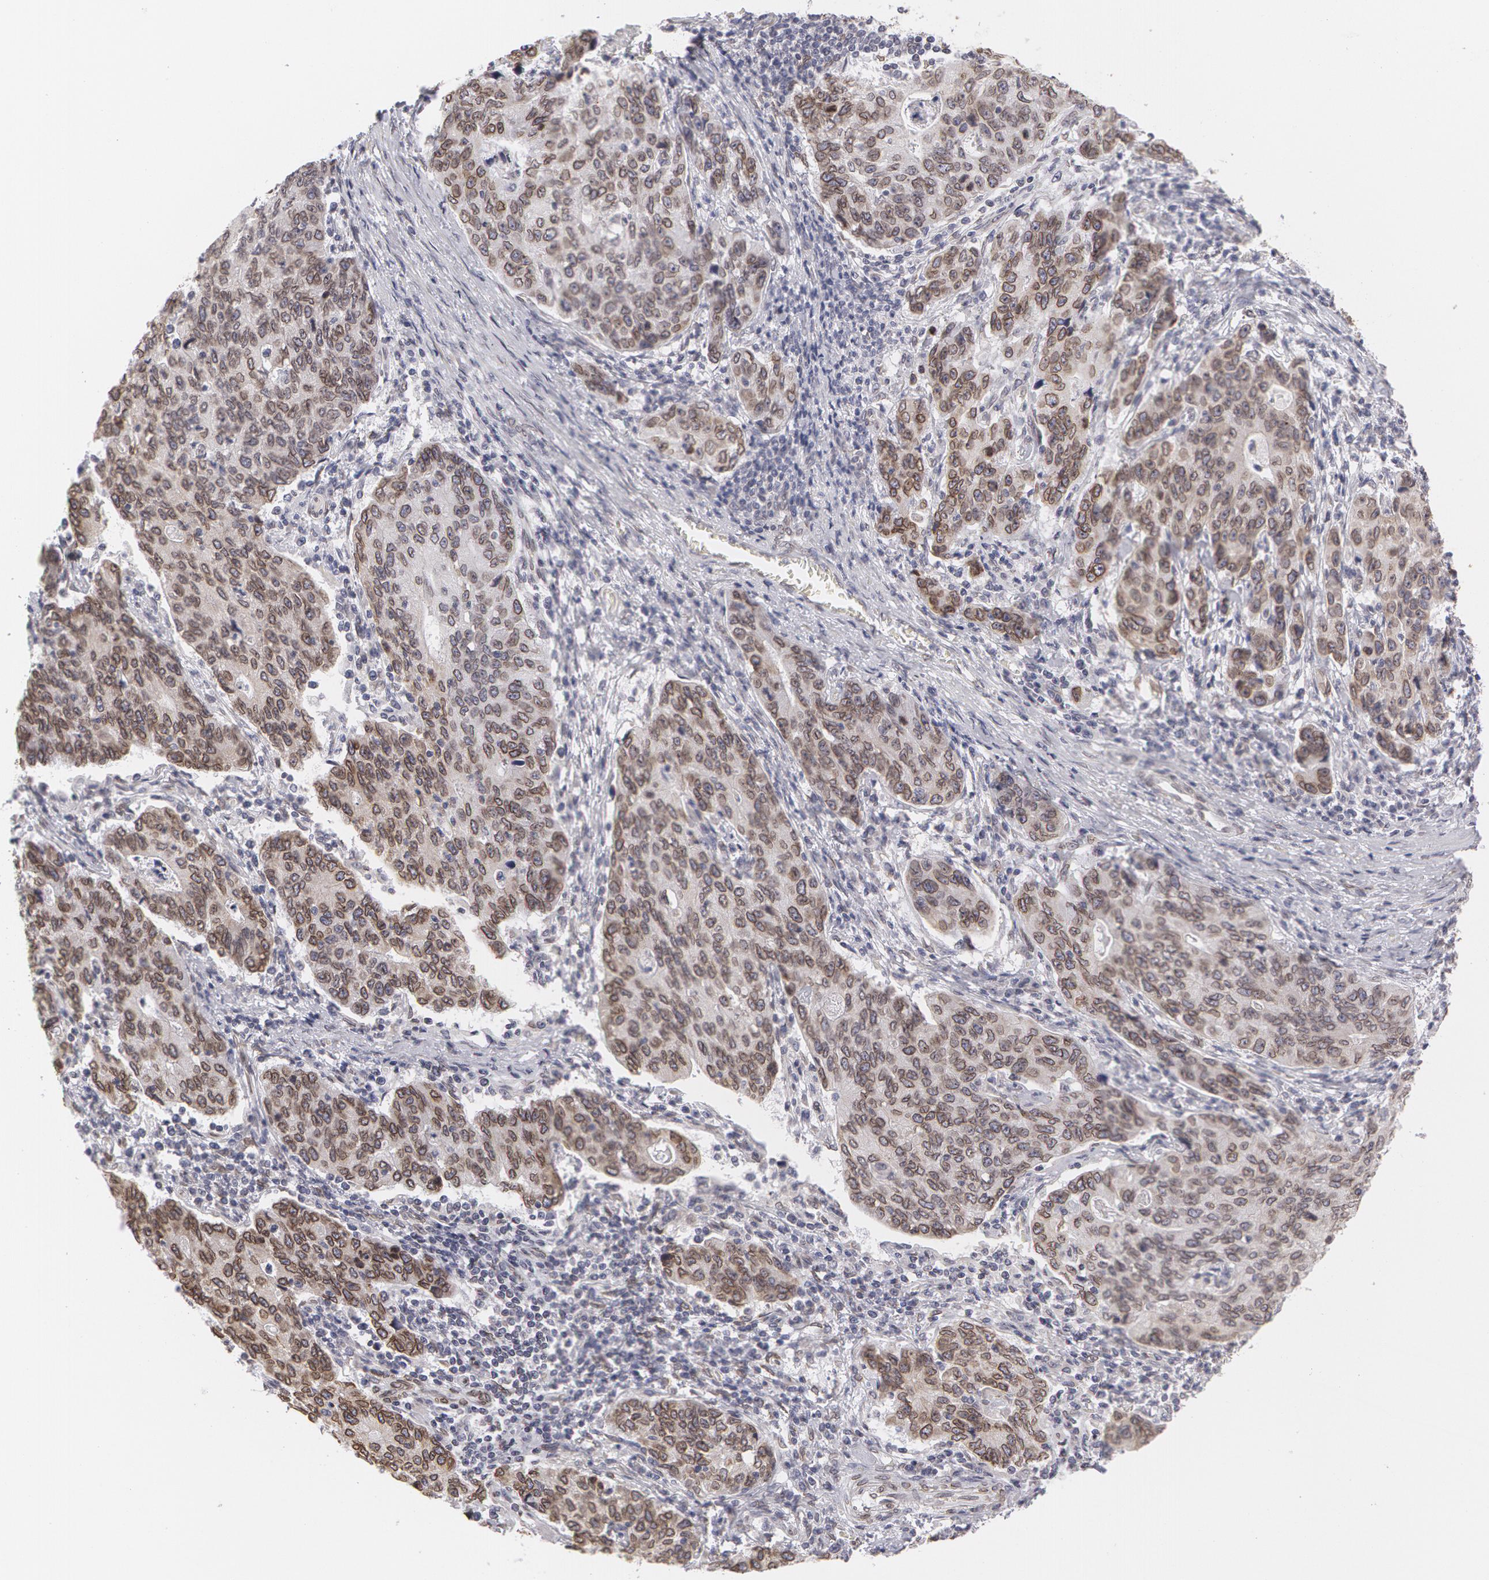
{"staining": {"intensity": "moderate", "quantity": "25%-75%", "location": "cytoplasmic/membranous,nuclear"}, "tissue": "stomach cancer", "cell_type": "Tumor cells", "image_type": "cancer", "snomed": [{"axis": "morphology", "description": "Adenocarcinoma, NOS"}, {"axis": "topography", "description": "Esophagus"}, {"axis": "topography", "description": "Stomach"}], "caption": "A brown stain highlights moderate cytoplasmic/membranous and nuclear positivity of a protein in stomach cancer tumor cells.", "gene": "EMD", "patient": {"sex": "male", "age": 74}}